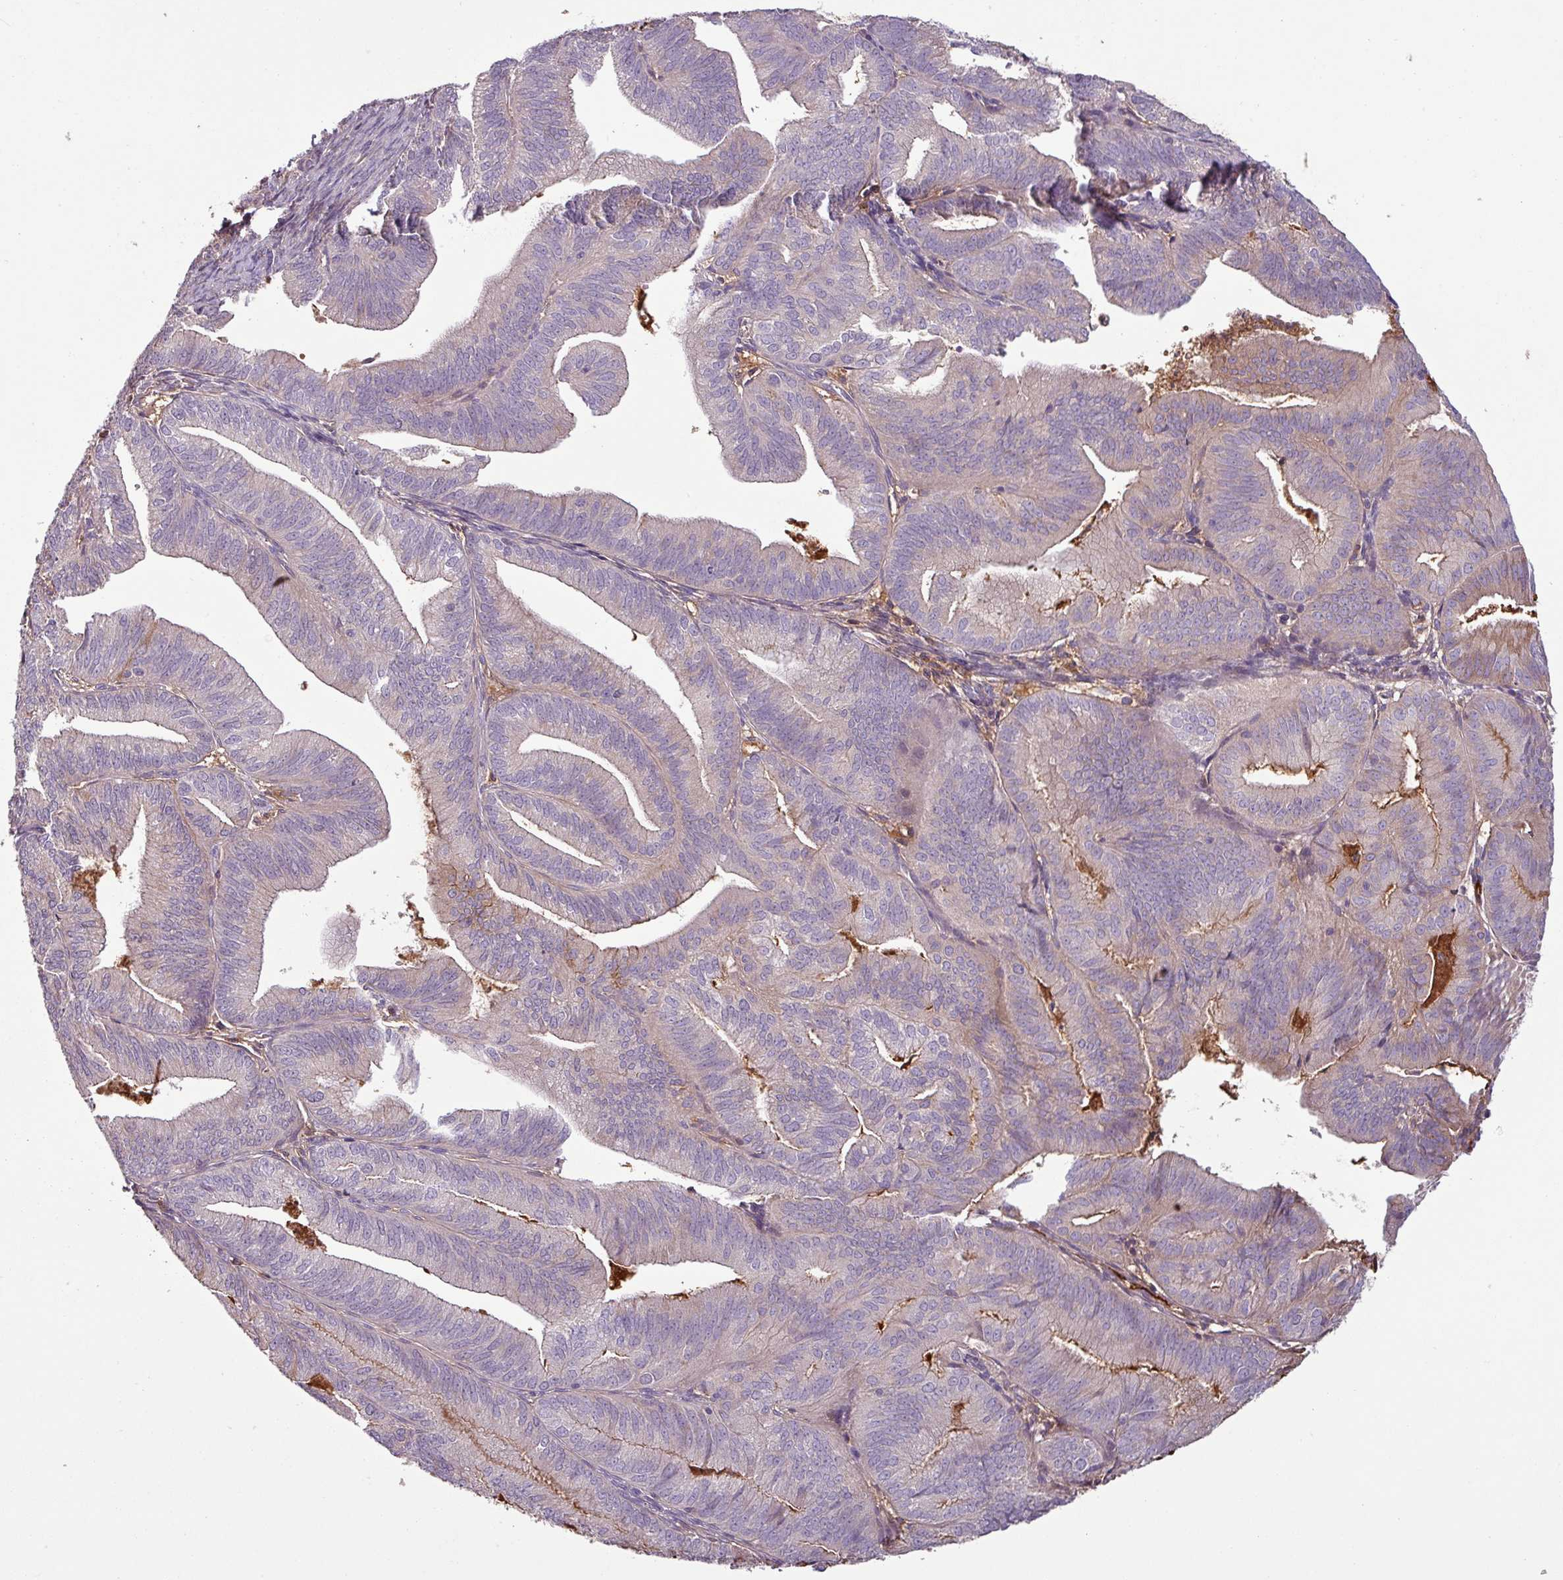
{"staining": {"intensity": "moderate", "quantity": "<25%", "location": "cytoplasmic/membranous"}, "tissue": "endometrial cancer", "cell_type": "Tumor cells", "image_type": "cancer", "snomed": [{"axis": "morphology", "description": "Adenocarcinoma, NOS"}, {"axis": "topography", "description": "Endometrium"}], "caption": "Protein expression analysis of human endometrial adenocarcinoma reveals moderate cytoplasmic/membranous staining in approximately <25% of tumor cells.", "gene": "C4B", "patient": {"sex": "female", "age": 70}}